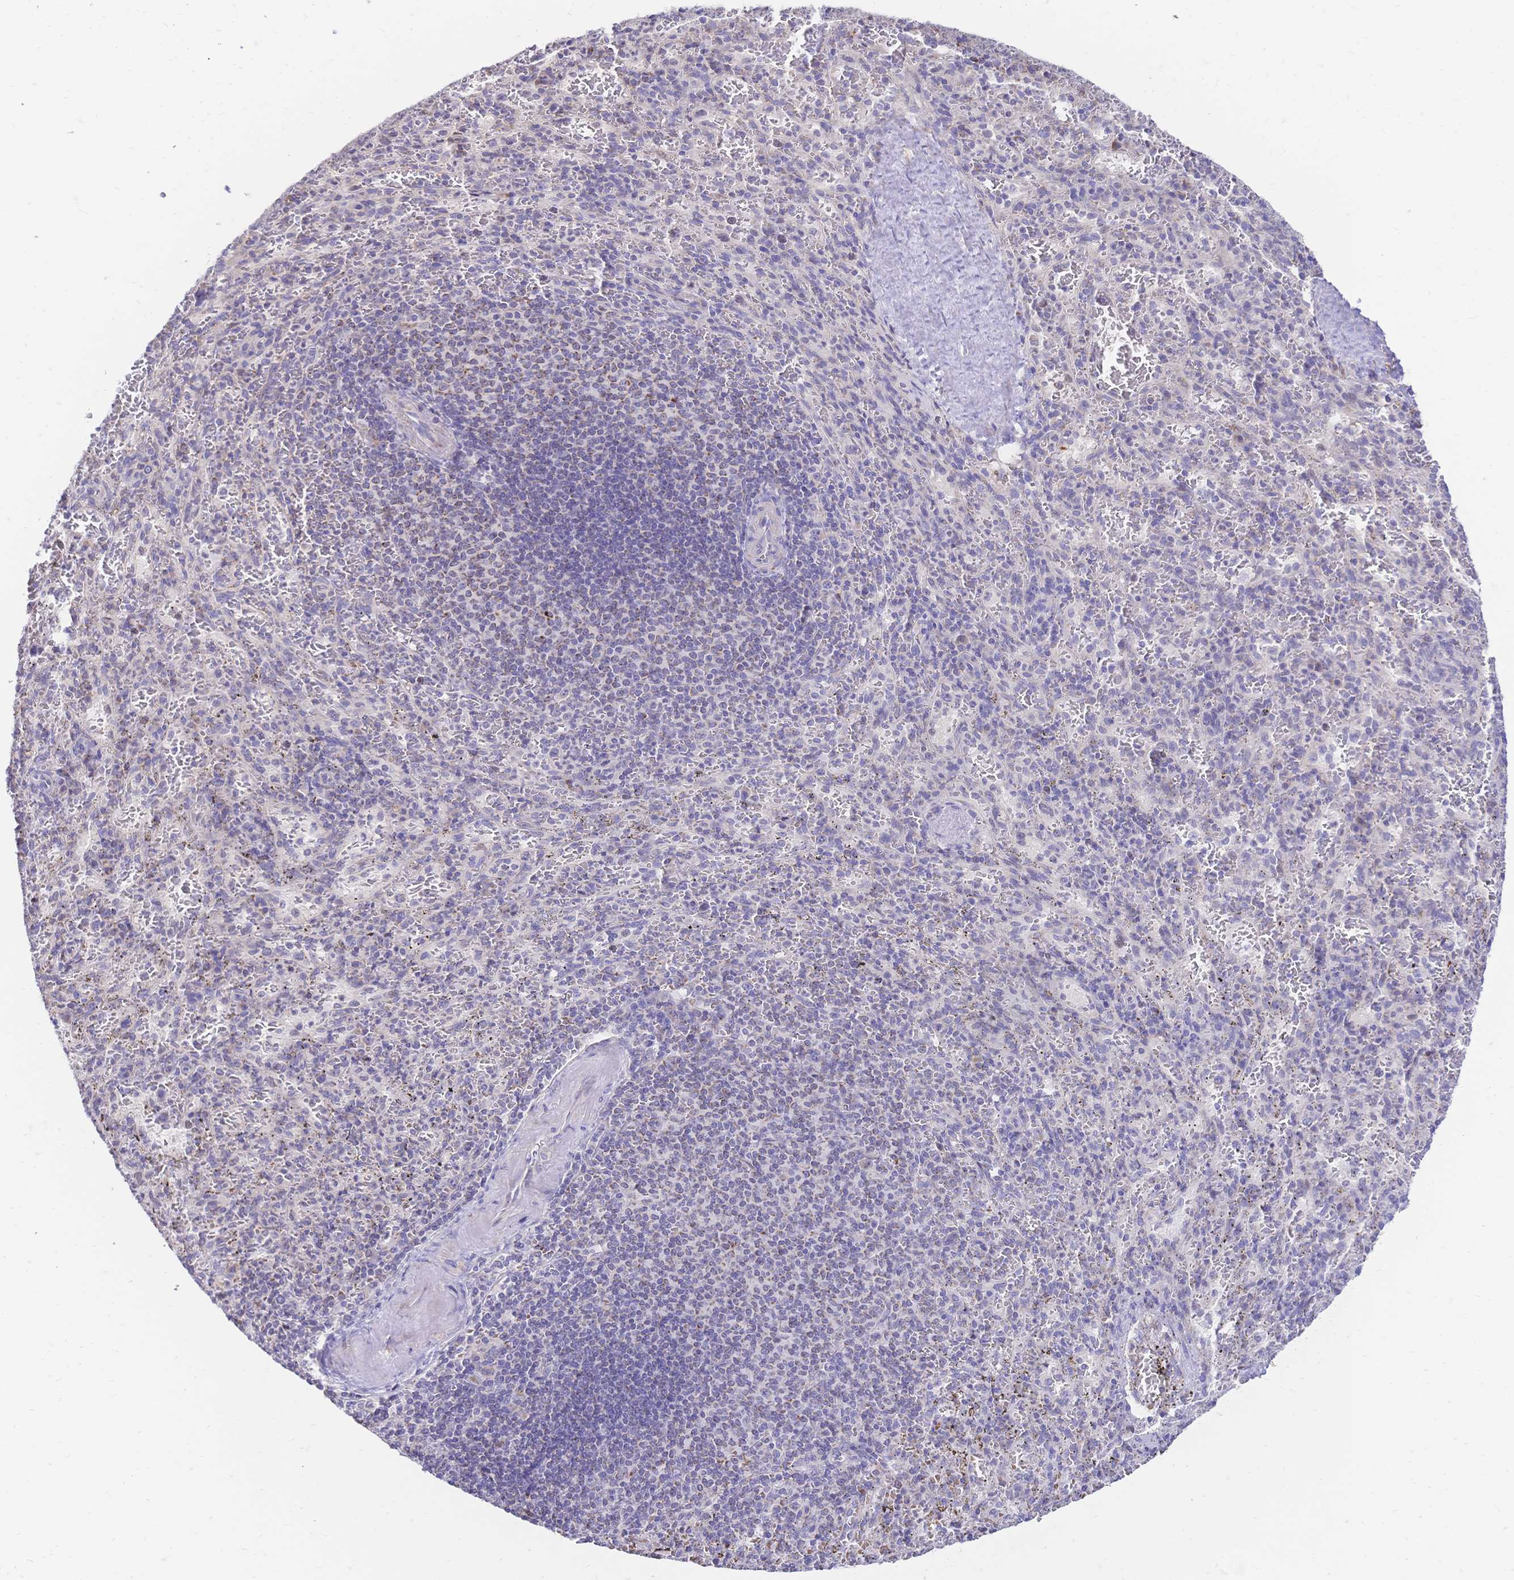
{"staining": {"intensity": "negative", "quantity": "none", "location": "none"}, "tissue": "spleen", "cell_type": "Cells in red pulp", "image_type": "normal", "snomed": [{"axis": "morphology", "description": "Normal tissue, NOS"}, {"axis": "topography", "description": "Spleen"}], "caption": "A photomicrograph of spleen stained for a protein shows no brown staining in cells in red pulp. (DAB immunohistochemistry (IHC) with hematoxylin counter stain).", "gene": "CLEC18A", "patient": {"sex": "male", "age": 57}}